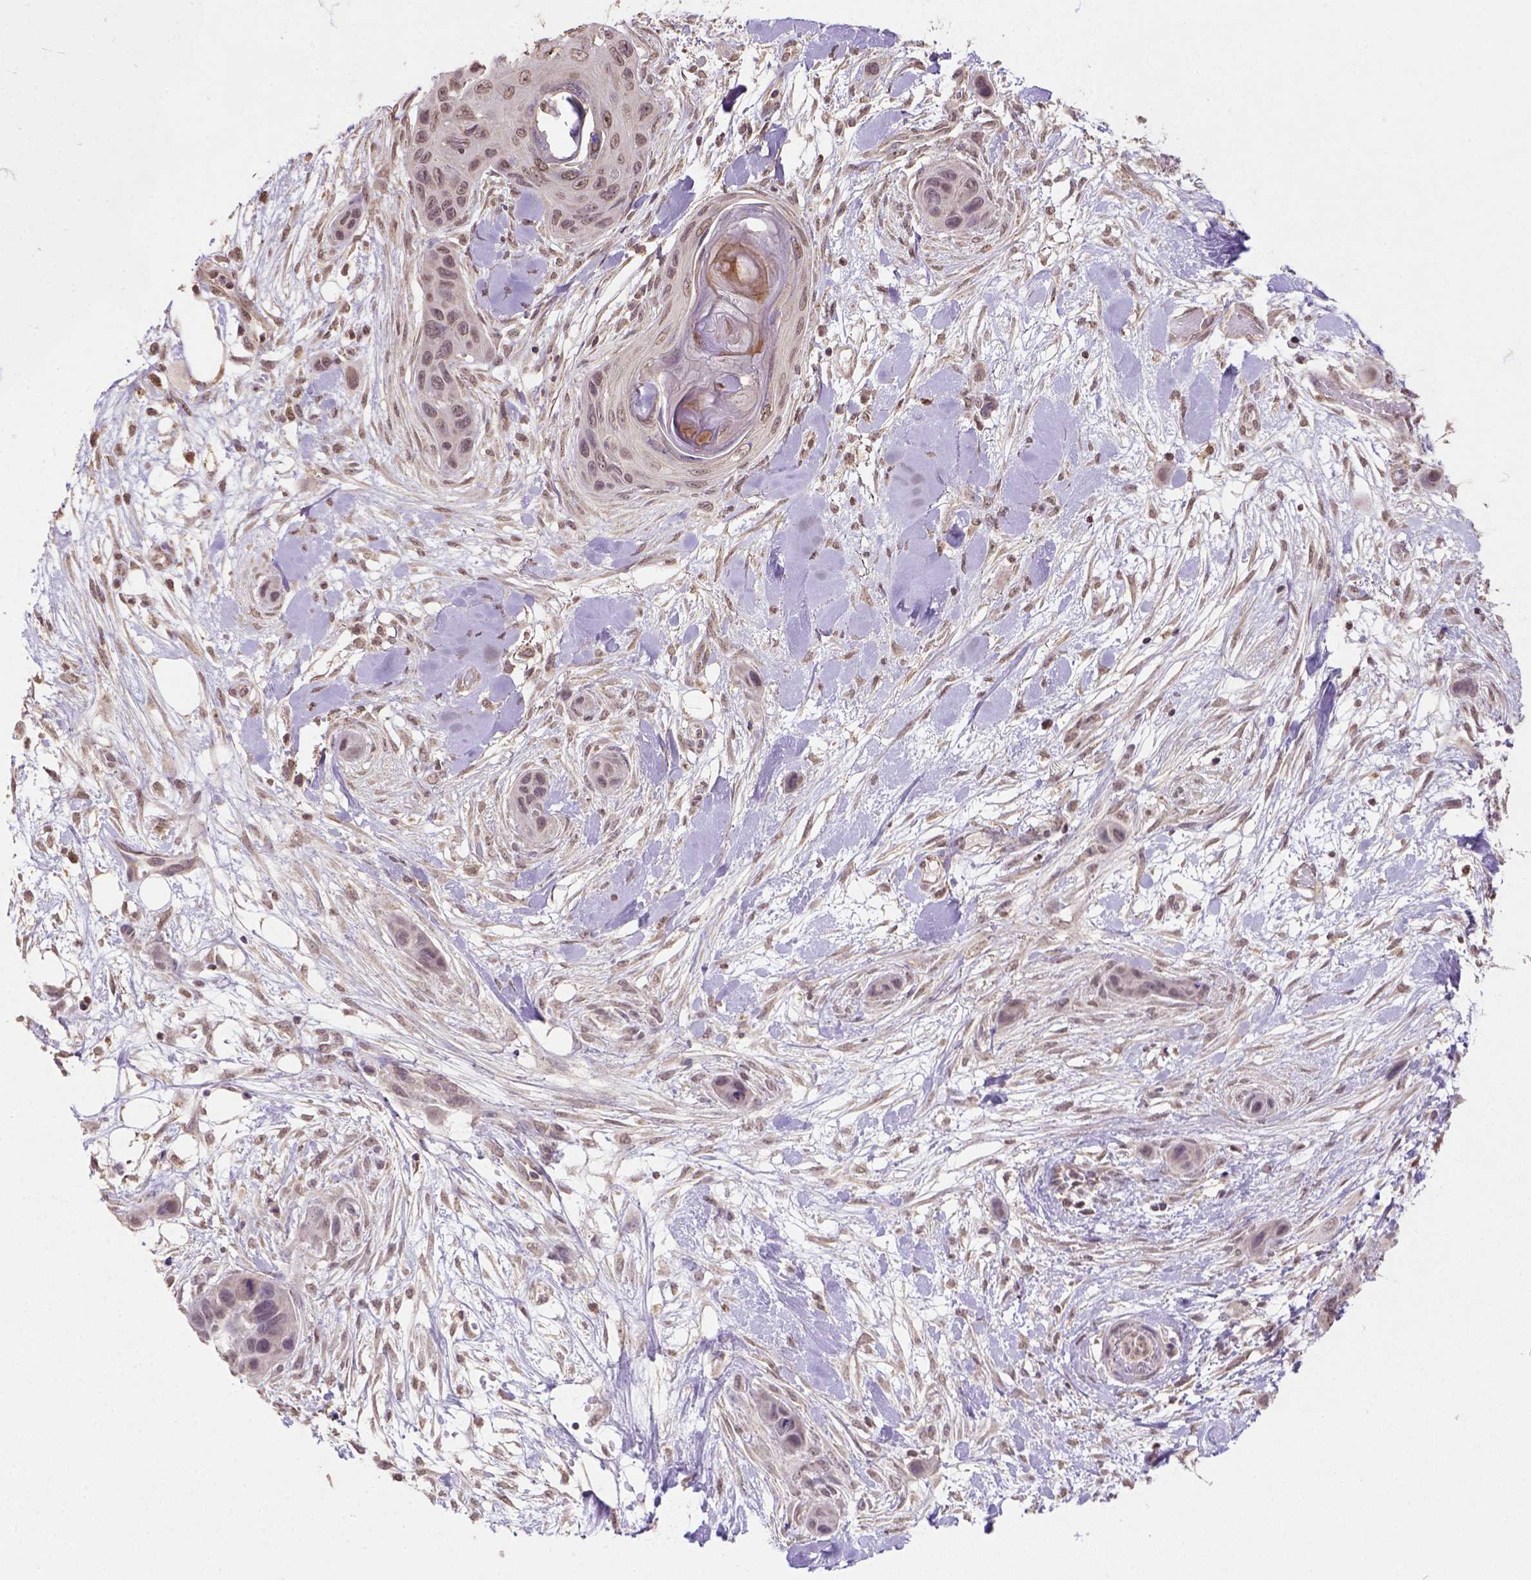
{"staining": {"intensity": "weak", "quantity": "25%-75%", "location": "cytoplasmic/membranous"}, "tissue": "skin cancer", "cell_type": "Tumor cells", "image_type": "cancer", "snomed": [{"axis": "morphology", "description": "Squamous cell carcinoma, NOS"}, {"axis": "topography", "description": "Skin"}], "caption": "Approximately 25%-75% of tumor cells in skin cancer display weak cytoplasmic/membranous protein positivity as visualized by brown immunohistochemical staining.", "gene": "NUDT10", "patient": {"sex": "male", "age": 82}}